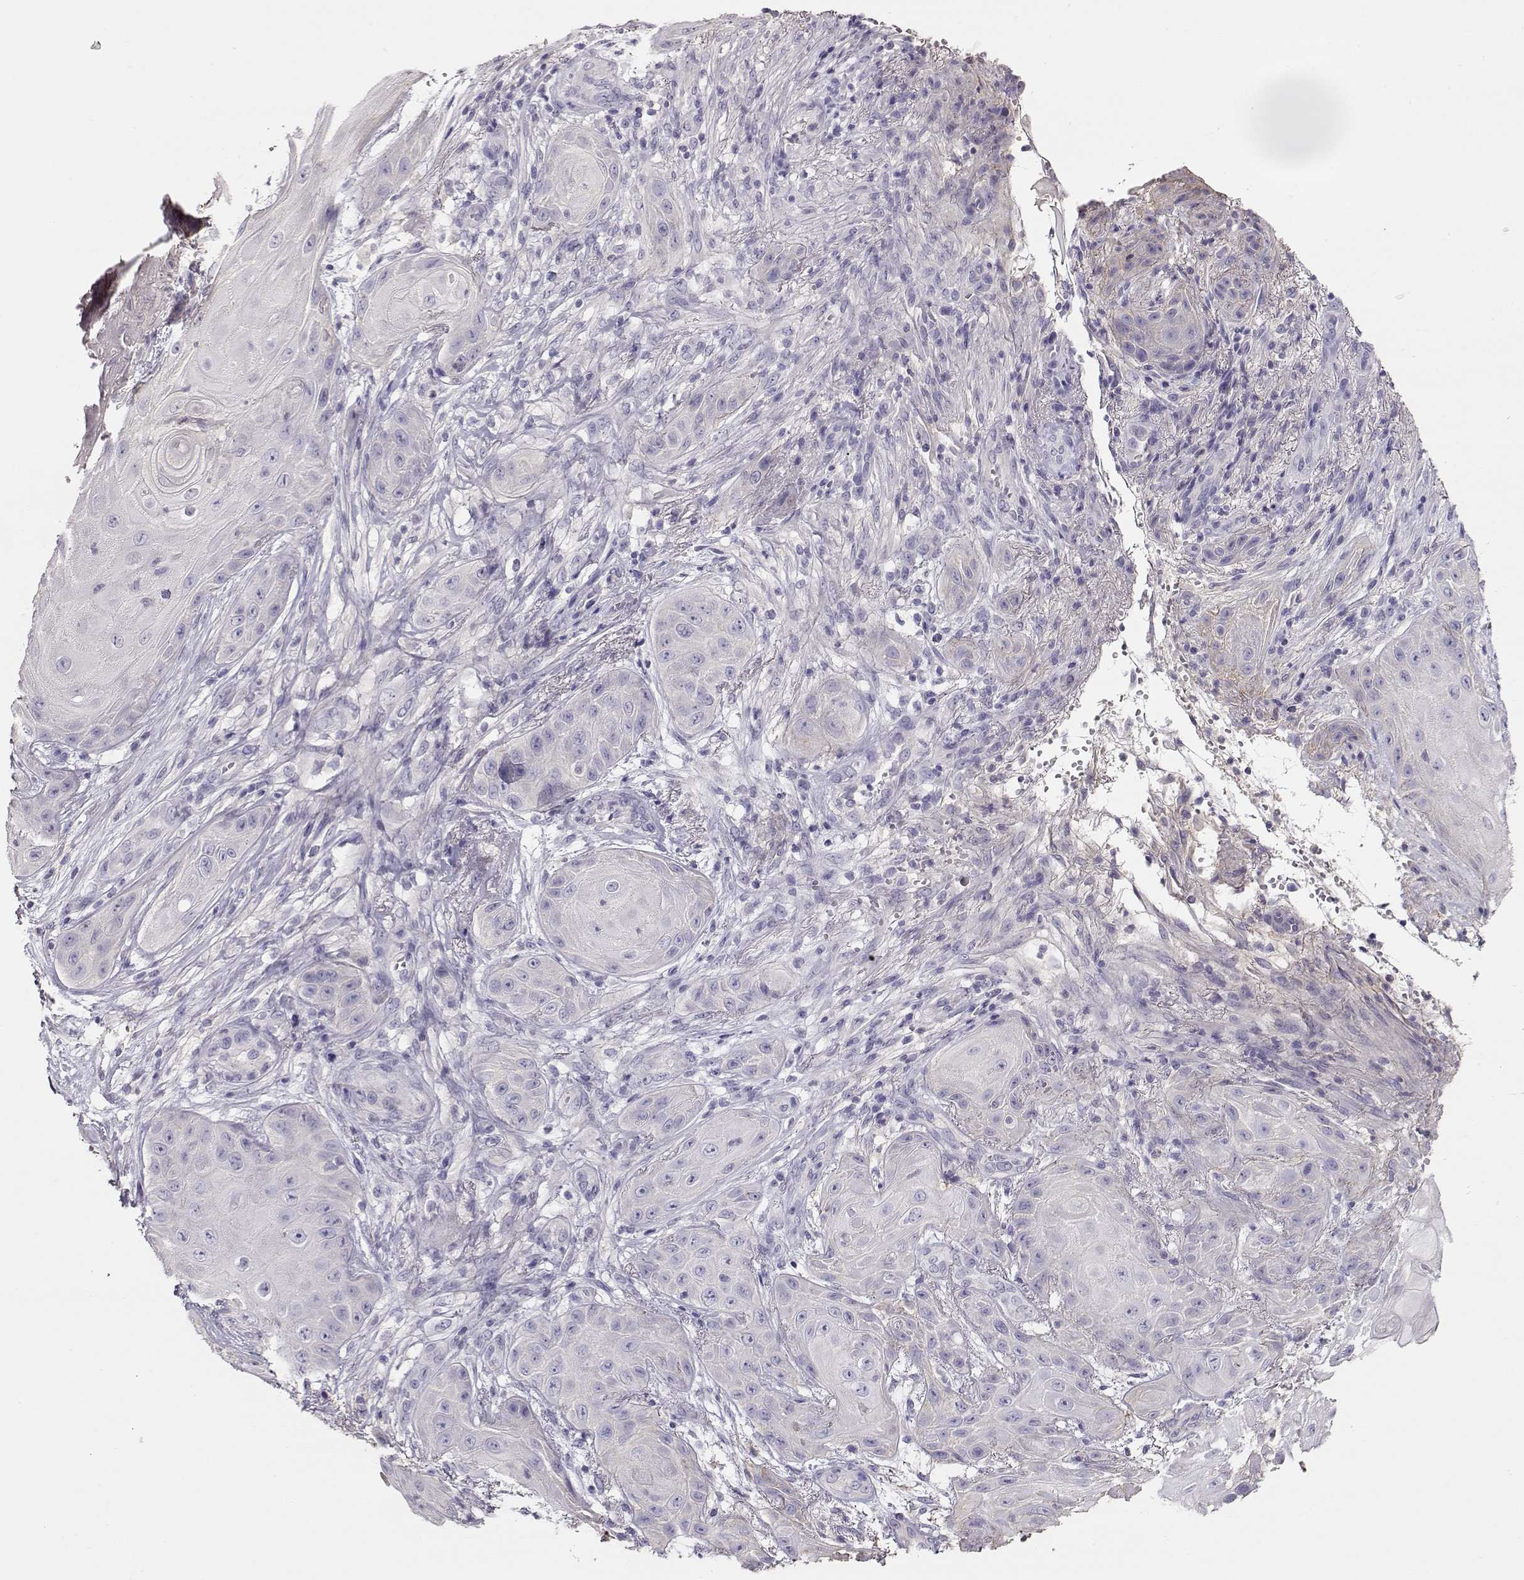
{"staining": {"intensity": "negative", "quantity": "none", "location": "none"}, "tissue": "skin cancer", "cell_type": "Tumor cells", "image_type": "cancer", "snomed": [{"axis": "morphology", "description": "Squamous cell carcinoma, NOS"}, {"axis": "topography", "description": "Skin"}], "caption": "Human skin cancer stained for a protein using immunohistochemistry demonstrates no expression in tumor cells.", "gene": "NDRG4", "patient": {"sex": "male", "age": 62}}